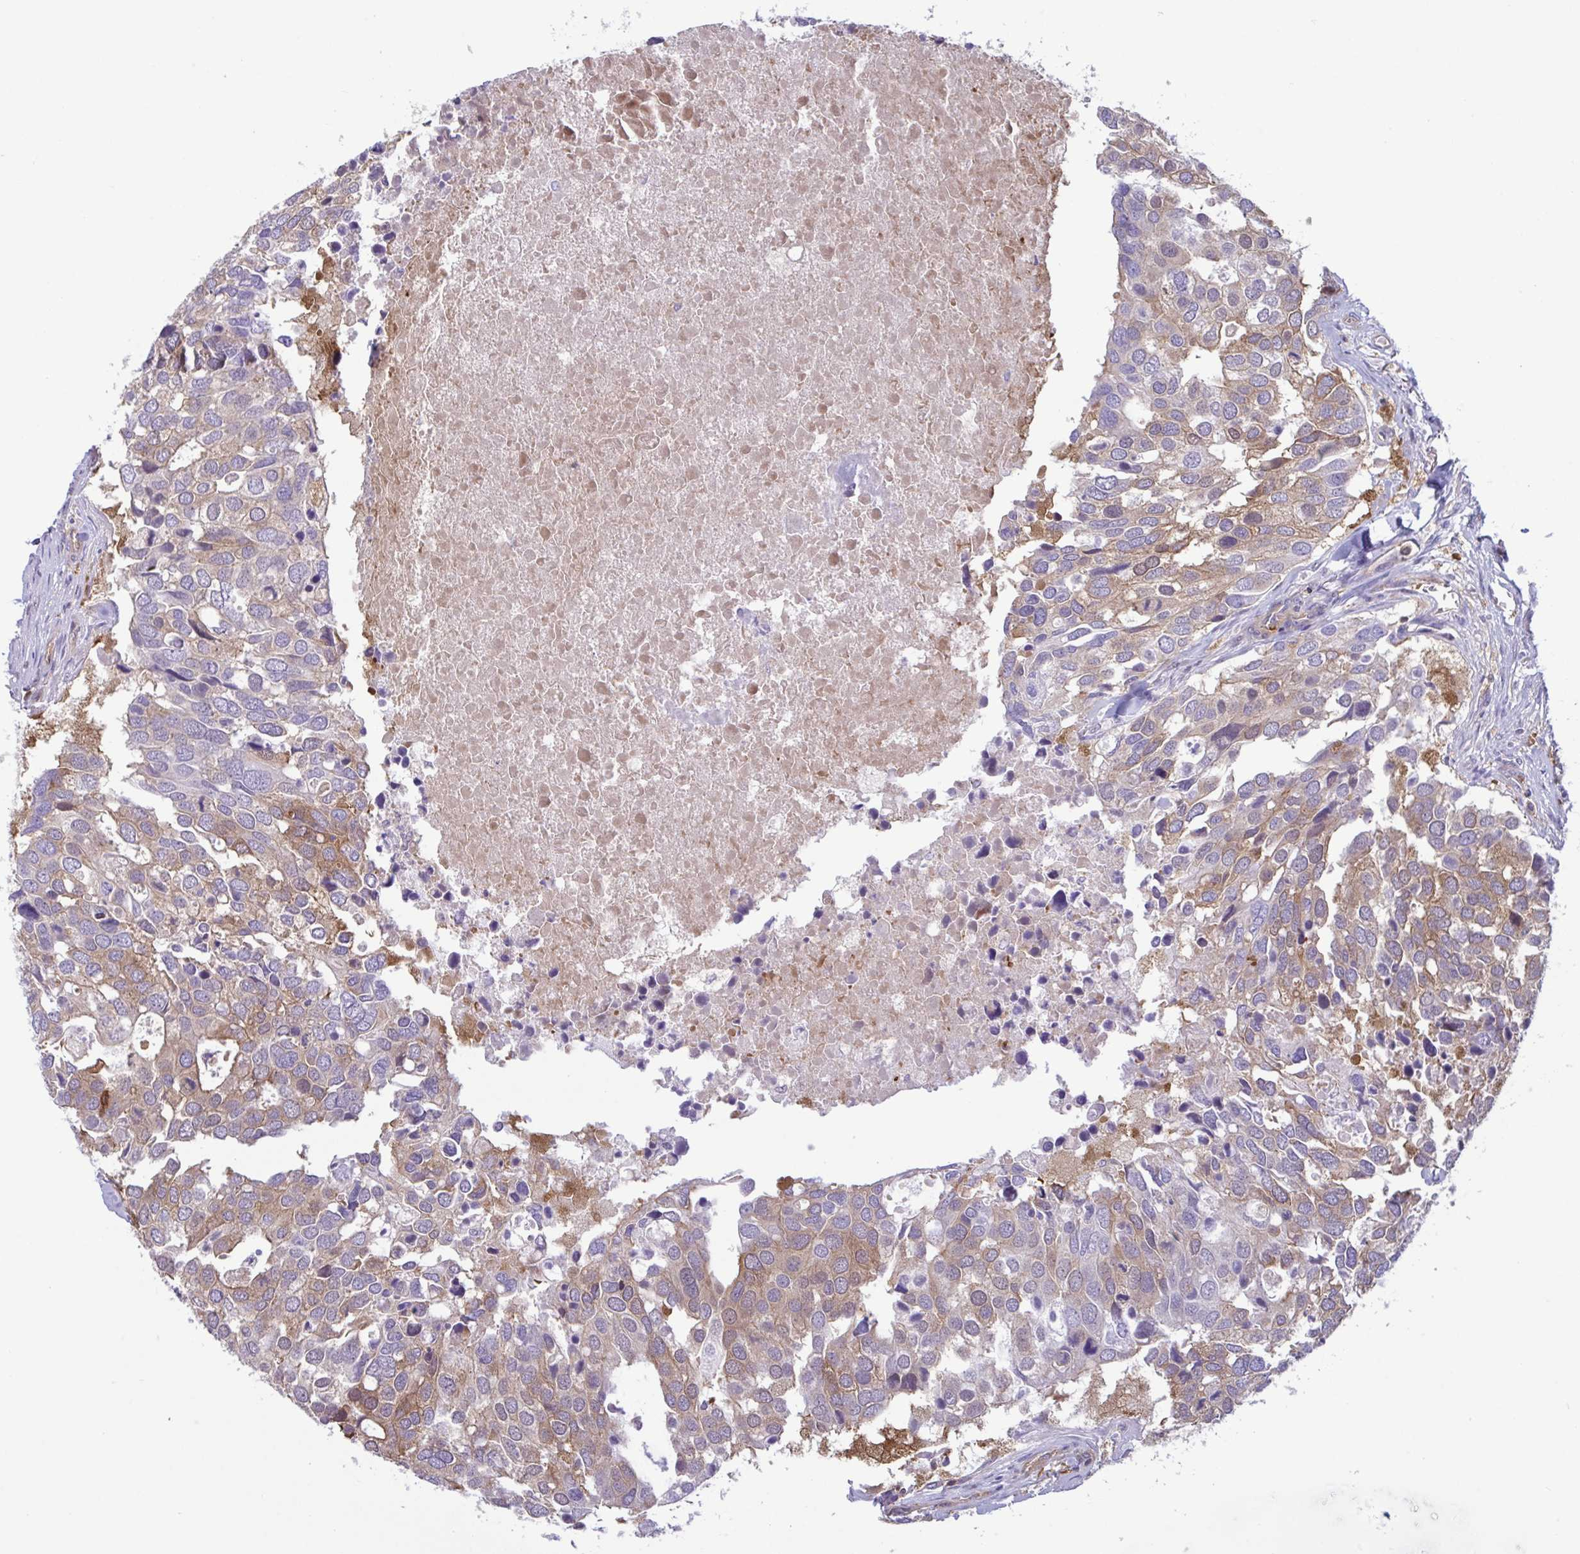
{"staining": {"intensity": "weak", "quantity": "25%-75%", "location": "cytoplasmic/membranous"}, "tissue": "breast cancer", "cell_type": "Tumor cells", "image_type": "cancer", "snomed": [{"axis": "morphology", "description": "Duct carcinoma"}, {"axis": "topography", "description": "Breast"}], "caption": "Immunohistochemical staining of human breast cancer (invasive ductal carcinoma) shows low levels of weak cytoplasmic/membranous staining in approximately 25%-75% of tumor cells. Ihc stains the protein of interest in brown and the nuclei are stained blue.", "gene": "TSC22D3", "patient": {"sex": "female", "age": 83}}